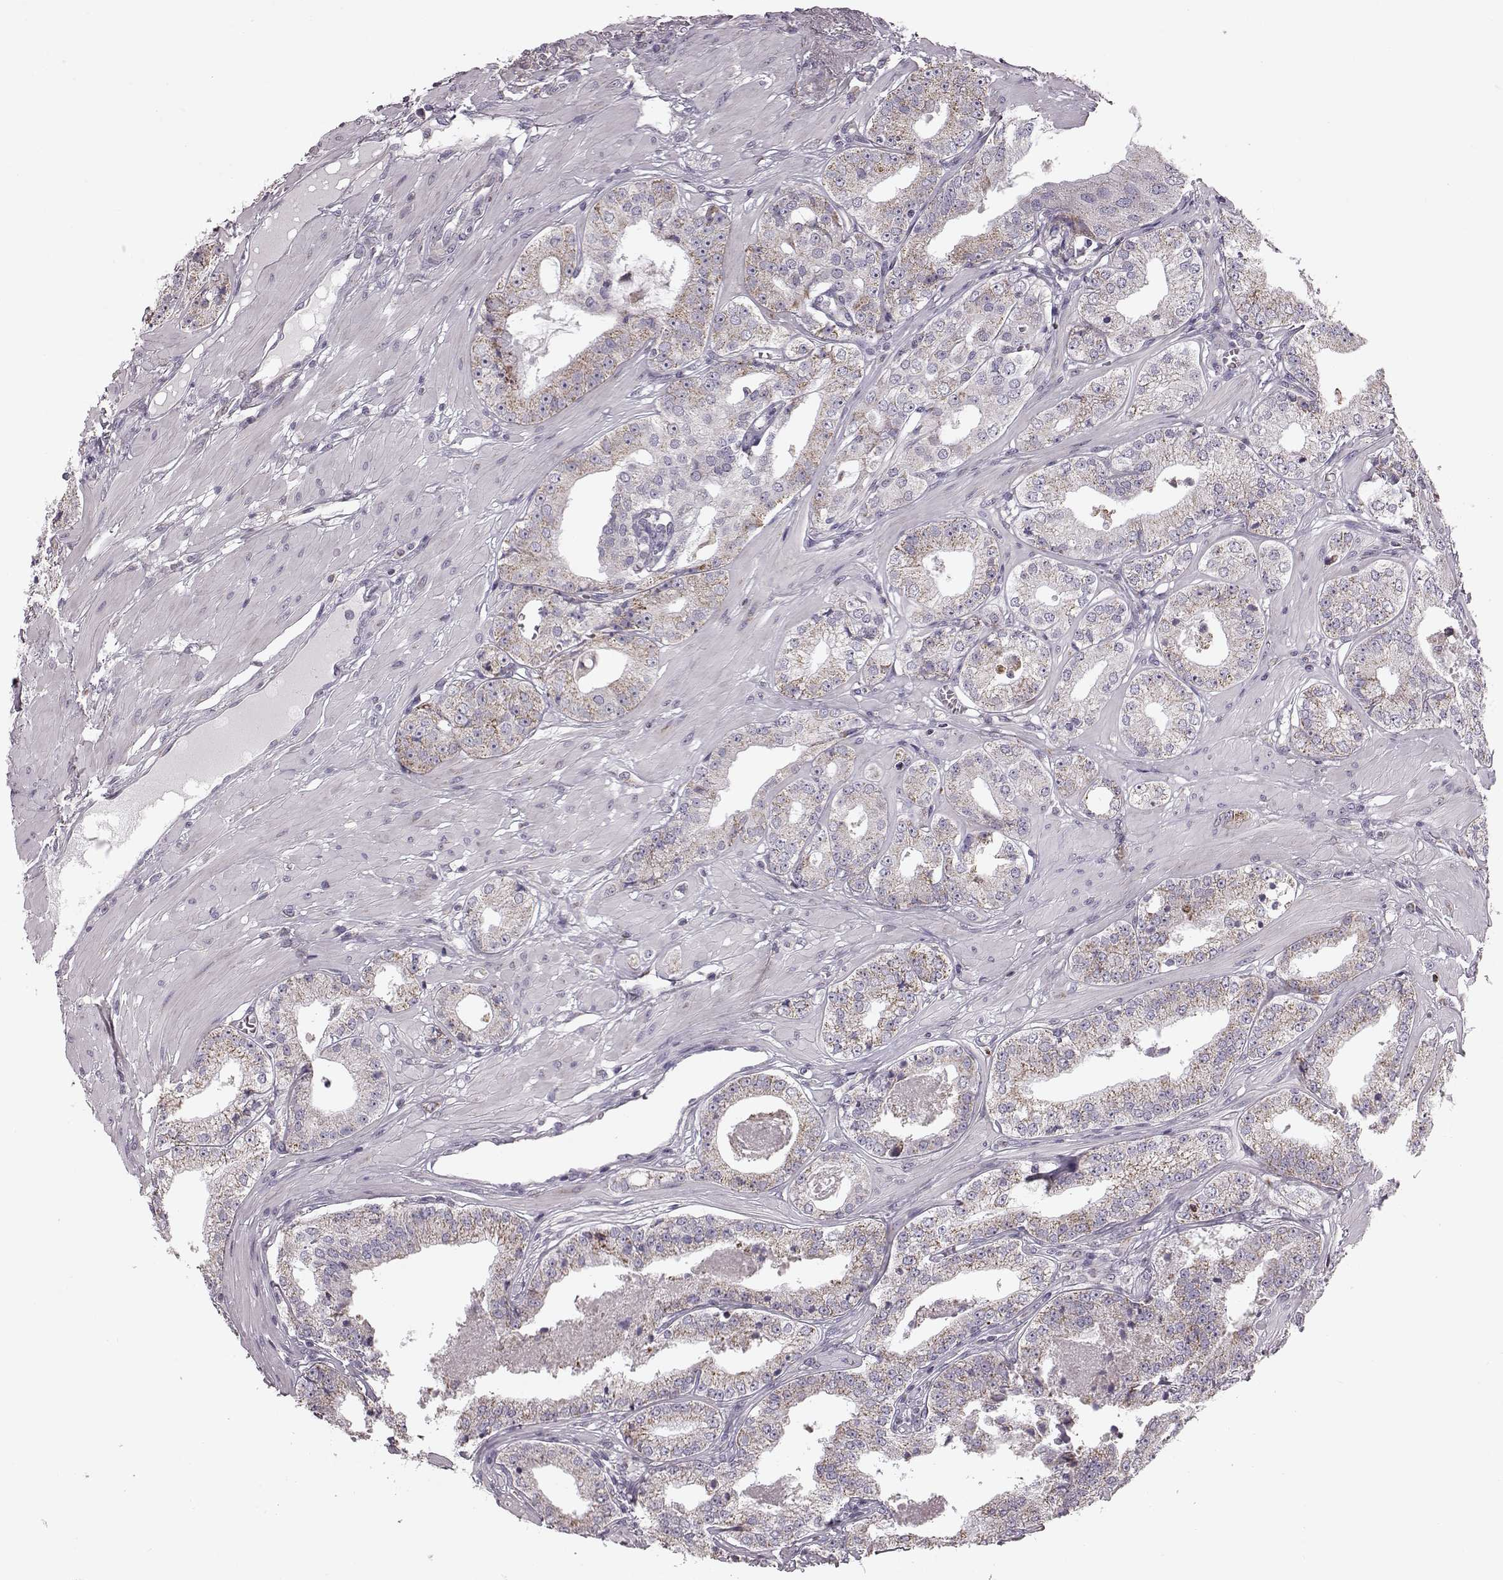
{"staining": {"intensity": "moderate", "quantity": ">75%", "location": "cytoplasmic/membranous"}, "tissue": "prostate cancer", "cell_type": "Tumor cells", "image_type": "cancer", "snomed": [{"axis": "morphology", "description": "Adenocarcinoma, Low grade"}, {"axis": "topography", "description": "Prostate"}], "caption": "Immunohistochemistry (IHC) (DAB) staining of human prostate cancer exhibits moderate cytoplasmic/membranous protein staining in about >75% of tumor cells.", "gene": "ATP5MF", "patient": {"sex": "male", "age": 60}}